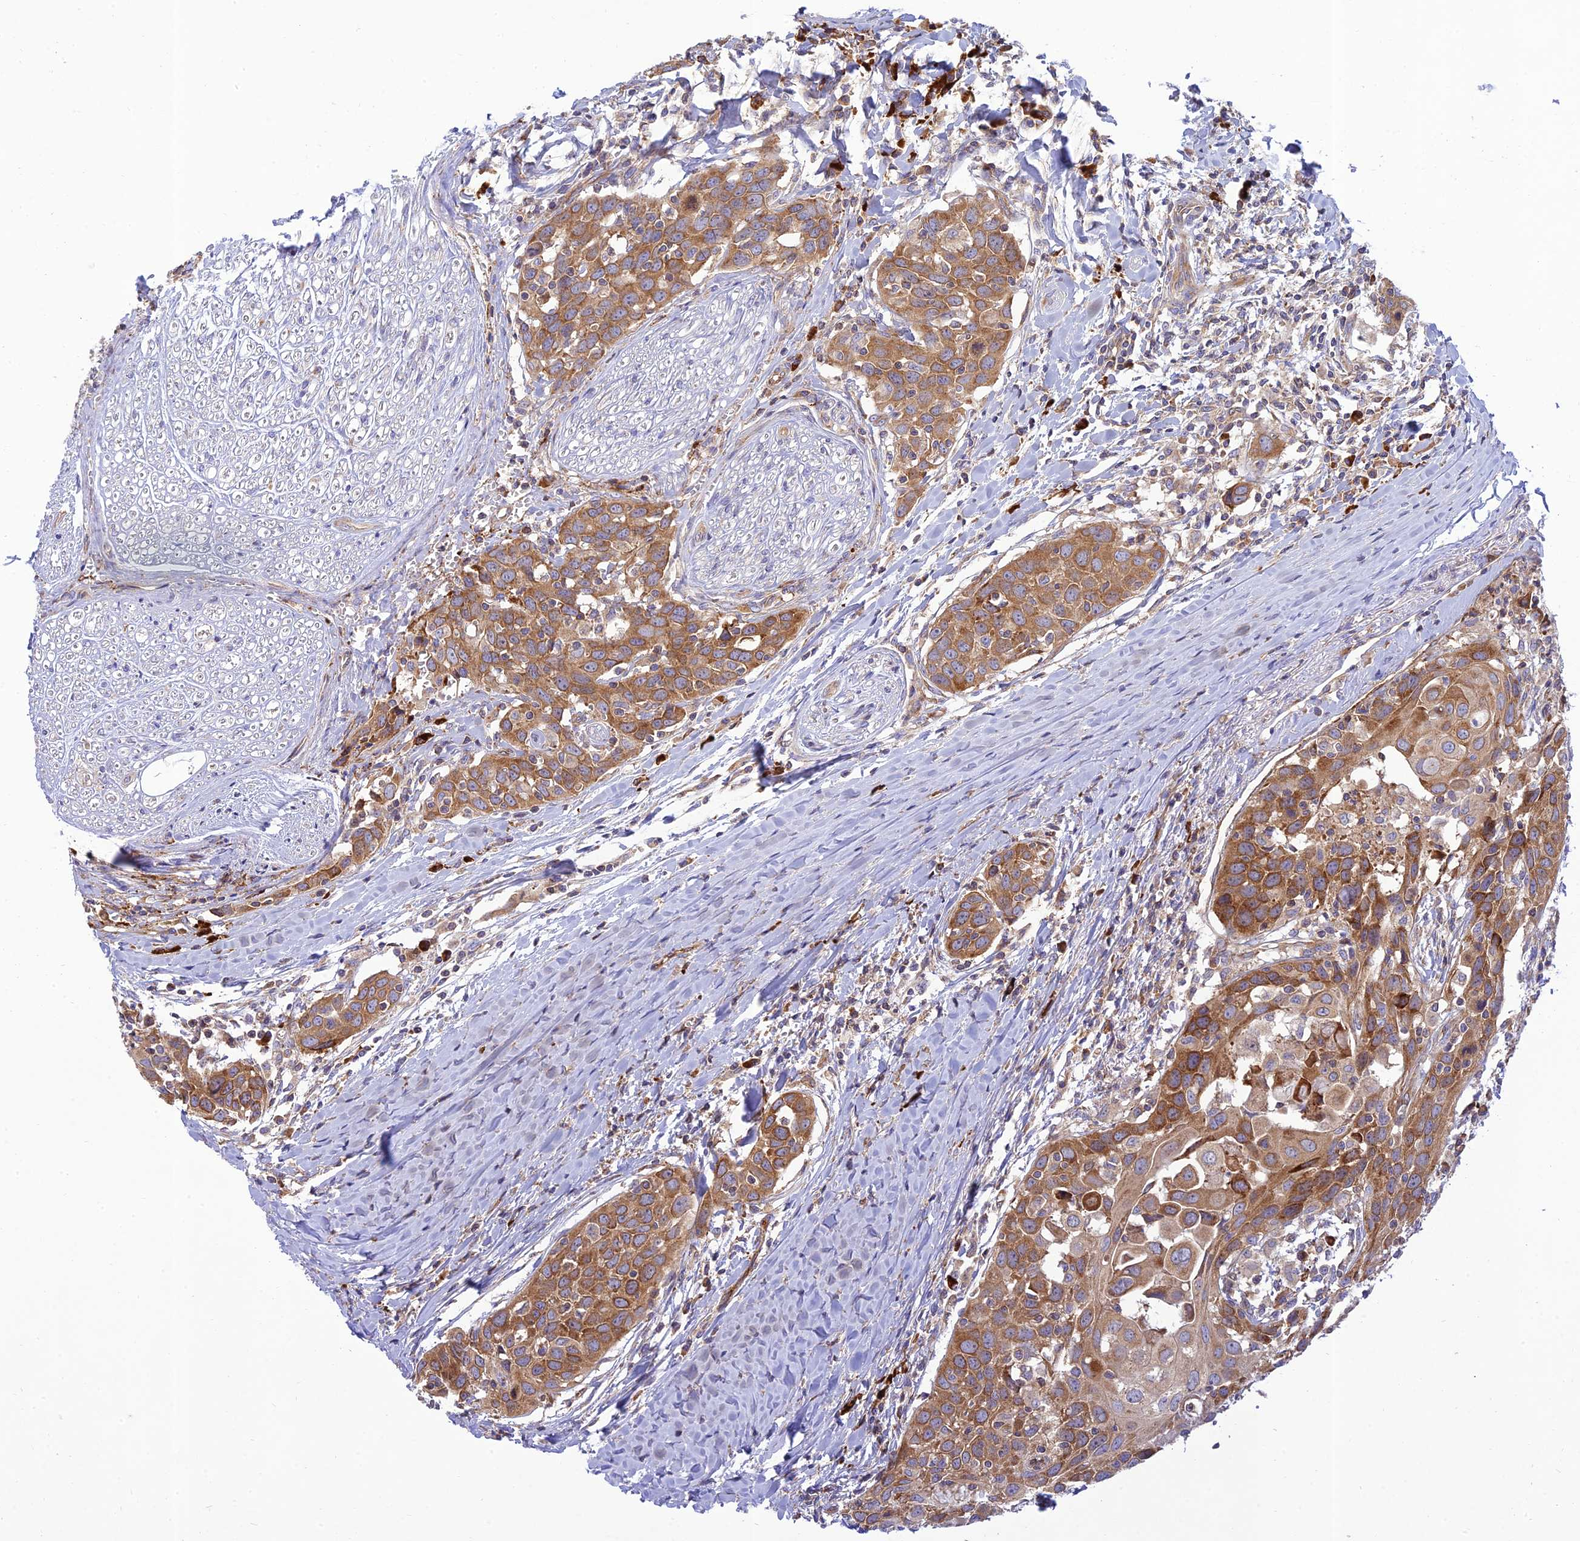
{"staining": {"intensity": "moderate", "quantity": ">75%", "location": "cytoplasmic/membranous"}, "tissue": "head and neck cancer", "cell_type": "Tumor cells", "image_type": "cancer", "snomed": [{"axis": "morphology", "description": "Squamous cell carcinoma, NOS"}, {"axis": "topography", "description": "Oral tissue"}, {"axis": "topography", "description": "Head-Neck"}], "caption": "A histopathology image of human squamous cell carcinoma (head and neck) stained for a protein shows moderate cytoplasmic/membranous brown staining in tumor cells.", "gene": "PIMREG", "patient": {"sex": "female", "age": 50}}